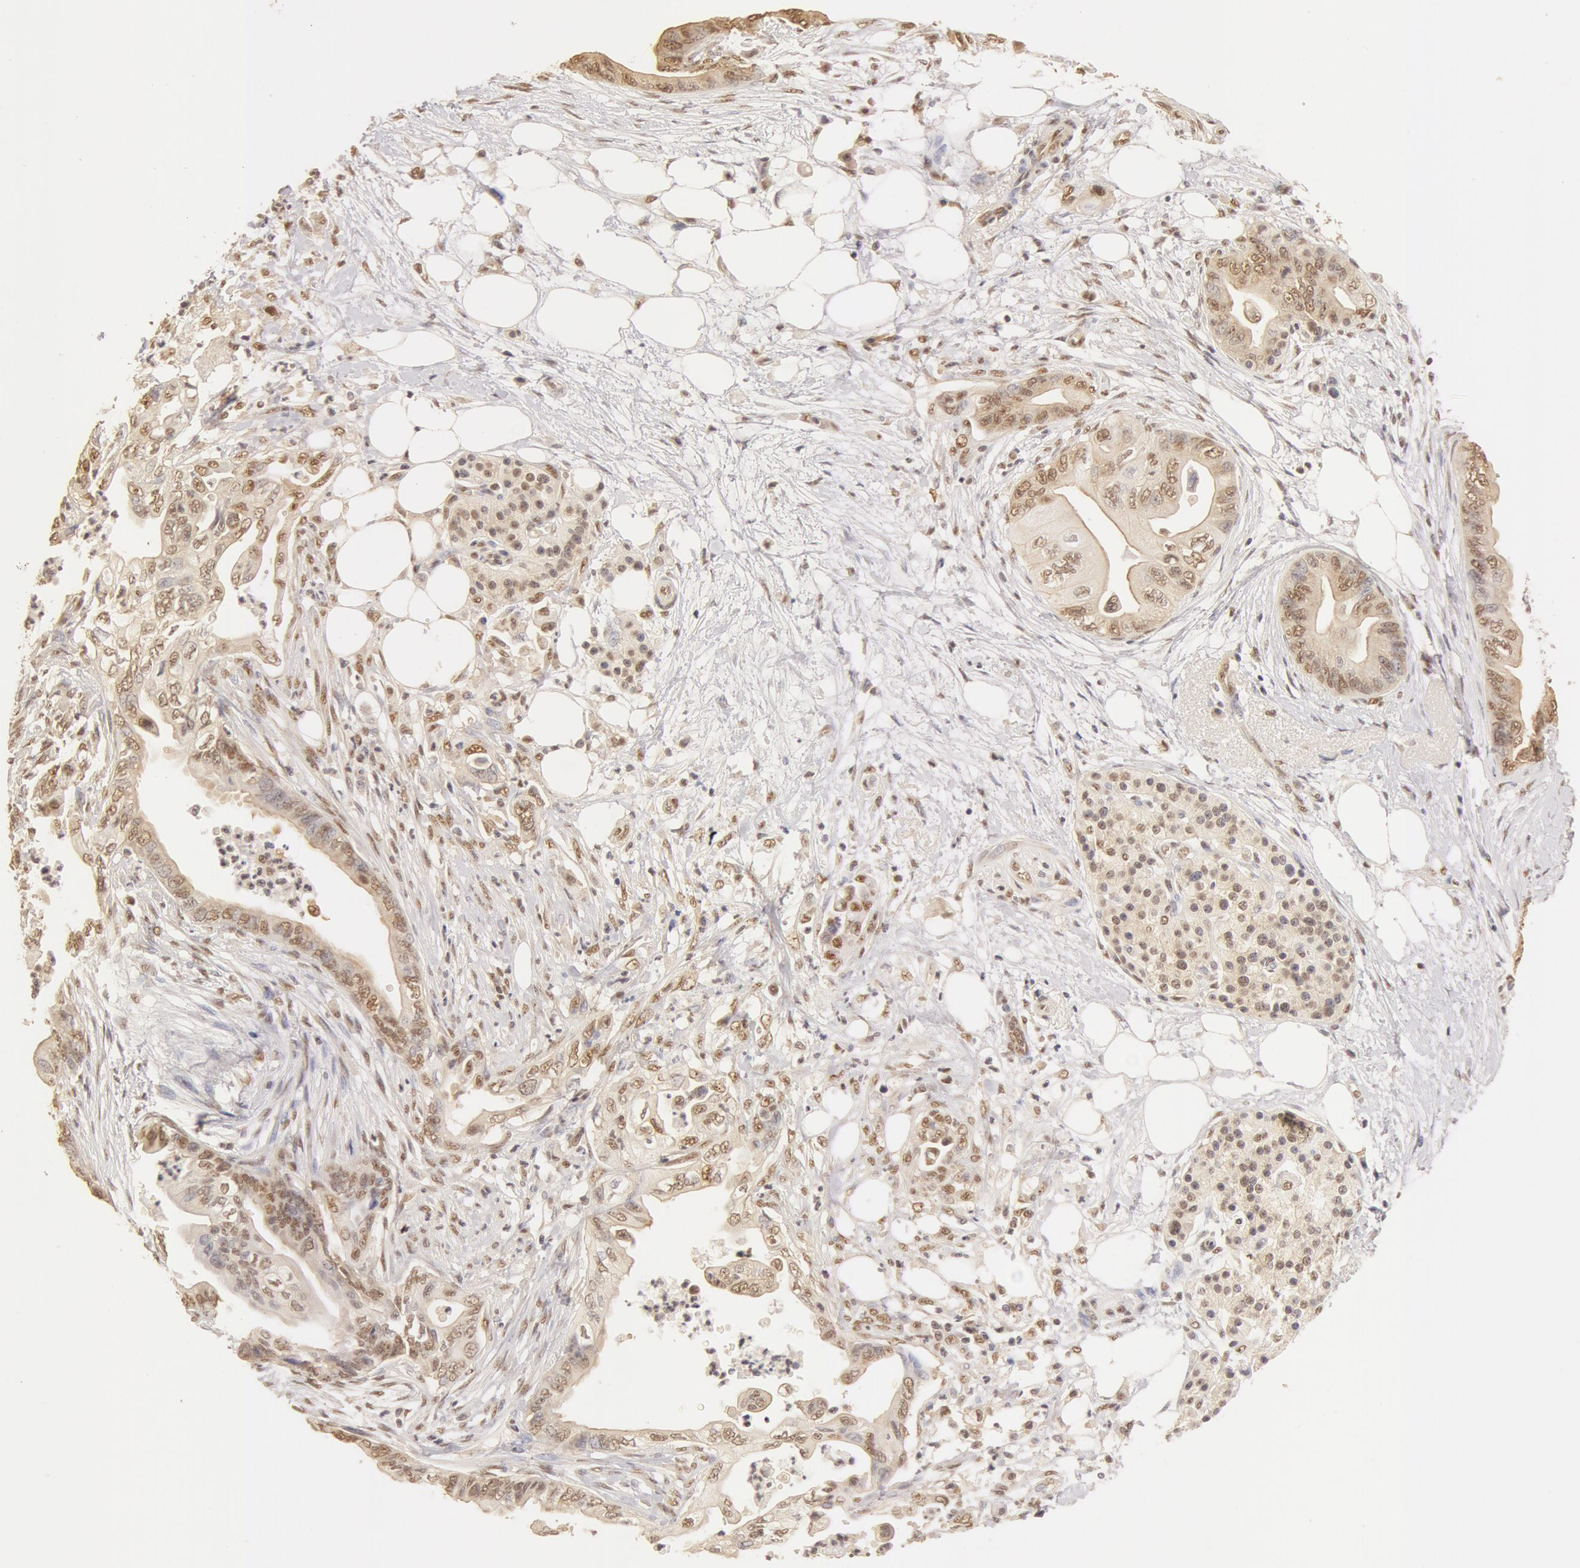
{"staining": {"intensity": "moderate", "quantity": ">75%", "location": "cytoplasmic/membranous,nuclear"}, "tissue": "pancreatic cancer", "cell_type": "Tumor cells", "image_type": "cancer", "snomed": [{"axis": "morphology", "description": "Adenocarcinoma, NOS"}, {"axis": "topography", "description": "Pancreas"}], "caption": "This is an image of immunohistochemistry staining of pancreatic adenocarcinoma, which shows moderate positivity in the cytoplasmic/membranous and nuclear of tumor cells.", "gene": "SNRNP70", "patient": {"sex": "female", "age": 66}}